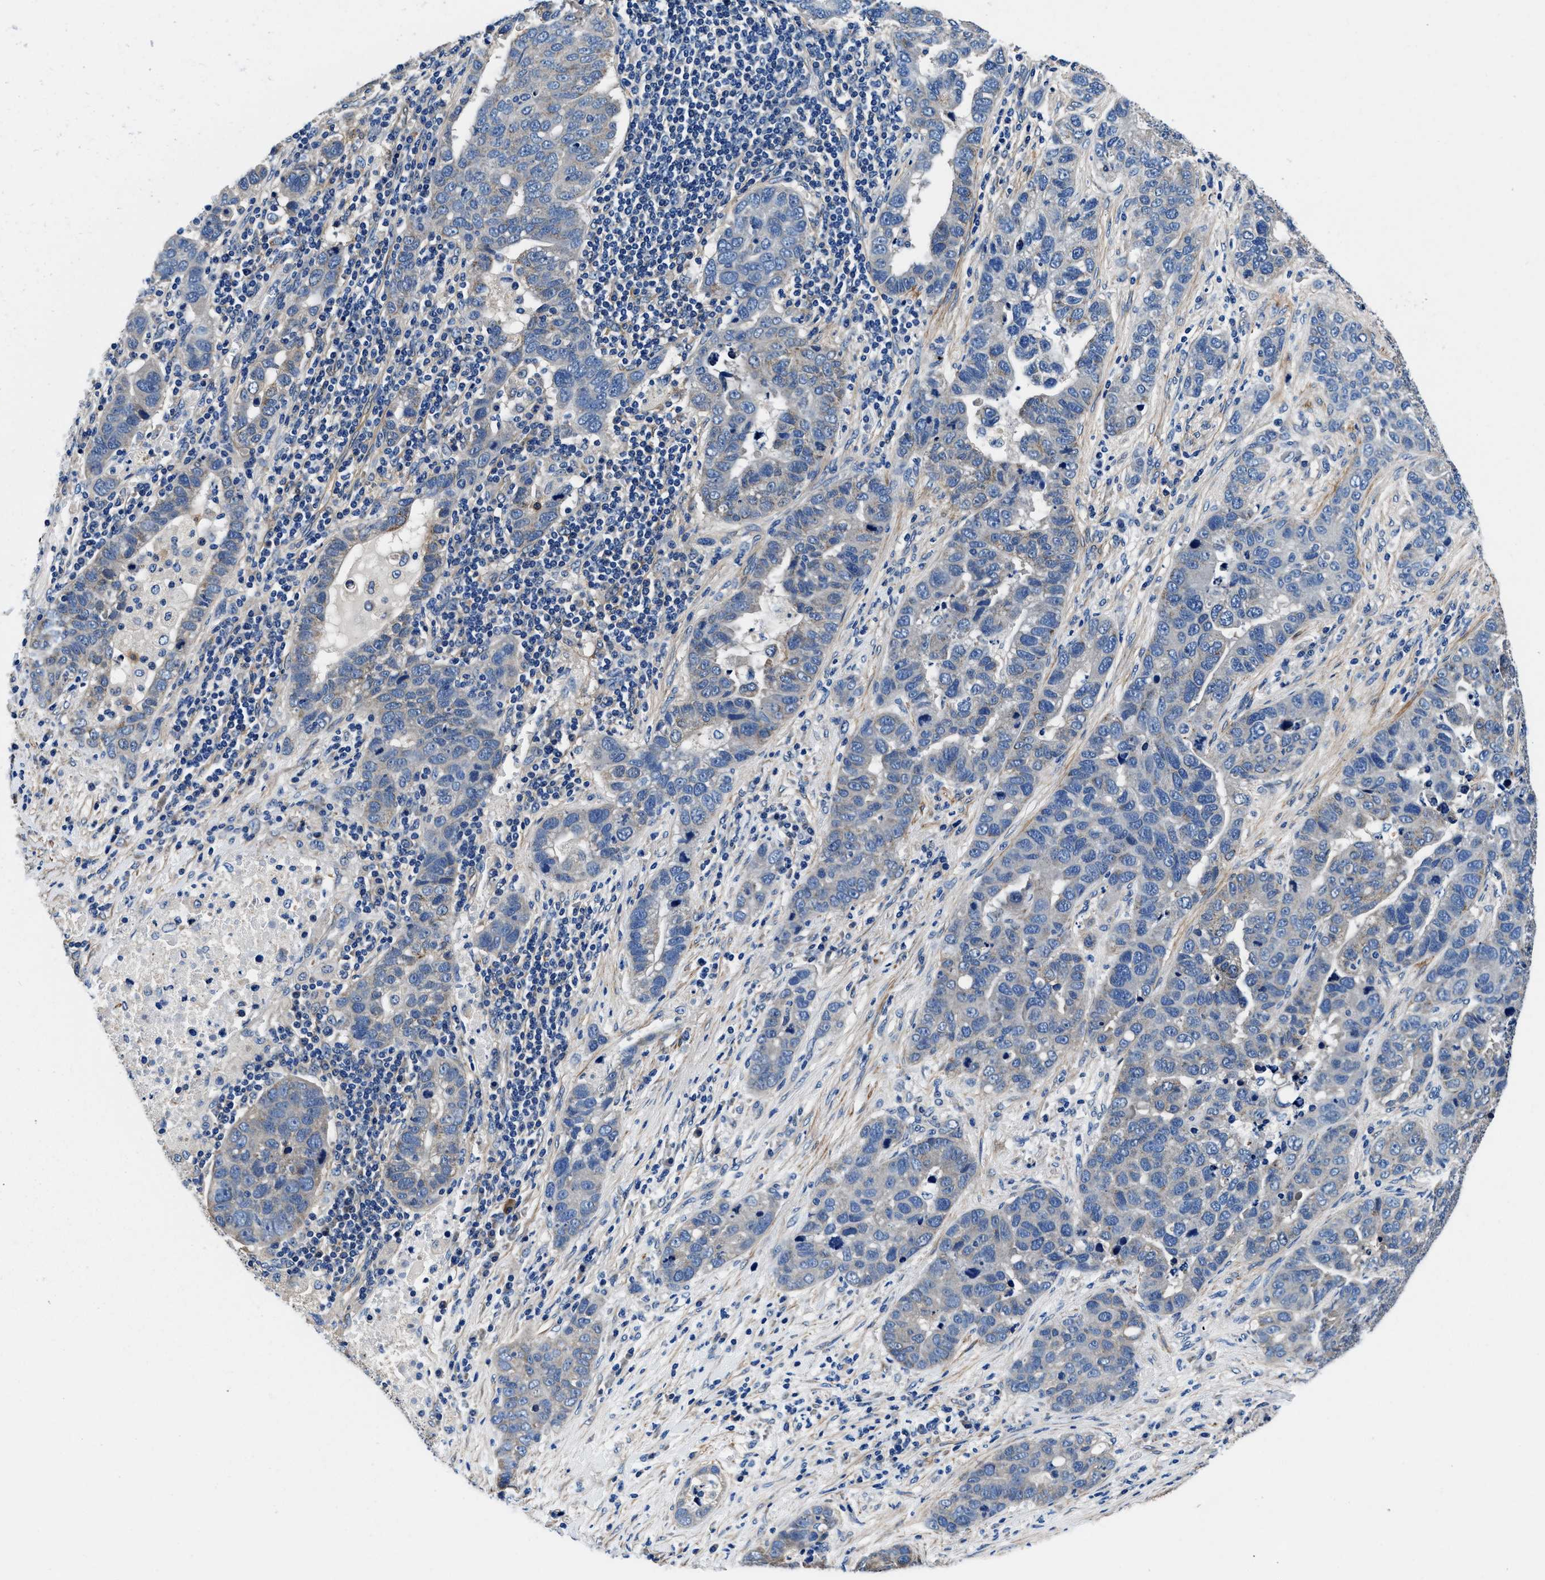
{"staining": {"intensity": "negative", "quantity": "none", "location": "none"}, "tissue": "pancreatic cancer", "cell_type": "Tumor cells", "image_type": "cancer", "snomed": [{"axis": "morphology", "description": "Adenocarcinoma, NOS"}, {"axis": "topography", "description": "Pancreas"}], "caption": "Immunohistochemistry (IHC) of pancreatic cancer (adenocarcinoma) displays no staining in tumor cells. (Stains: DAB (3,3'-diaminobenzidine) IHC with hematoxylin counter stain, Microscopy: brightfield microscopy at high magnification).", "gene": "NEU1", "patient": {"sex": "female", "age": 61}}